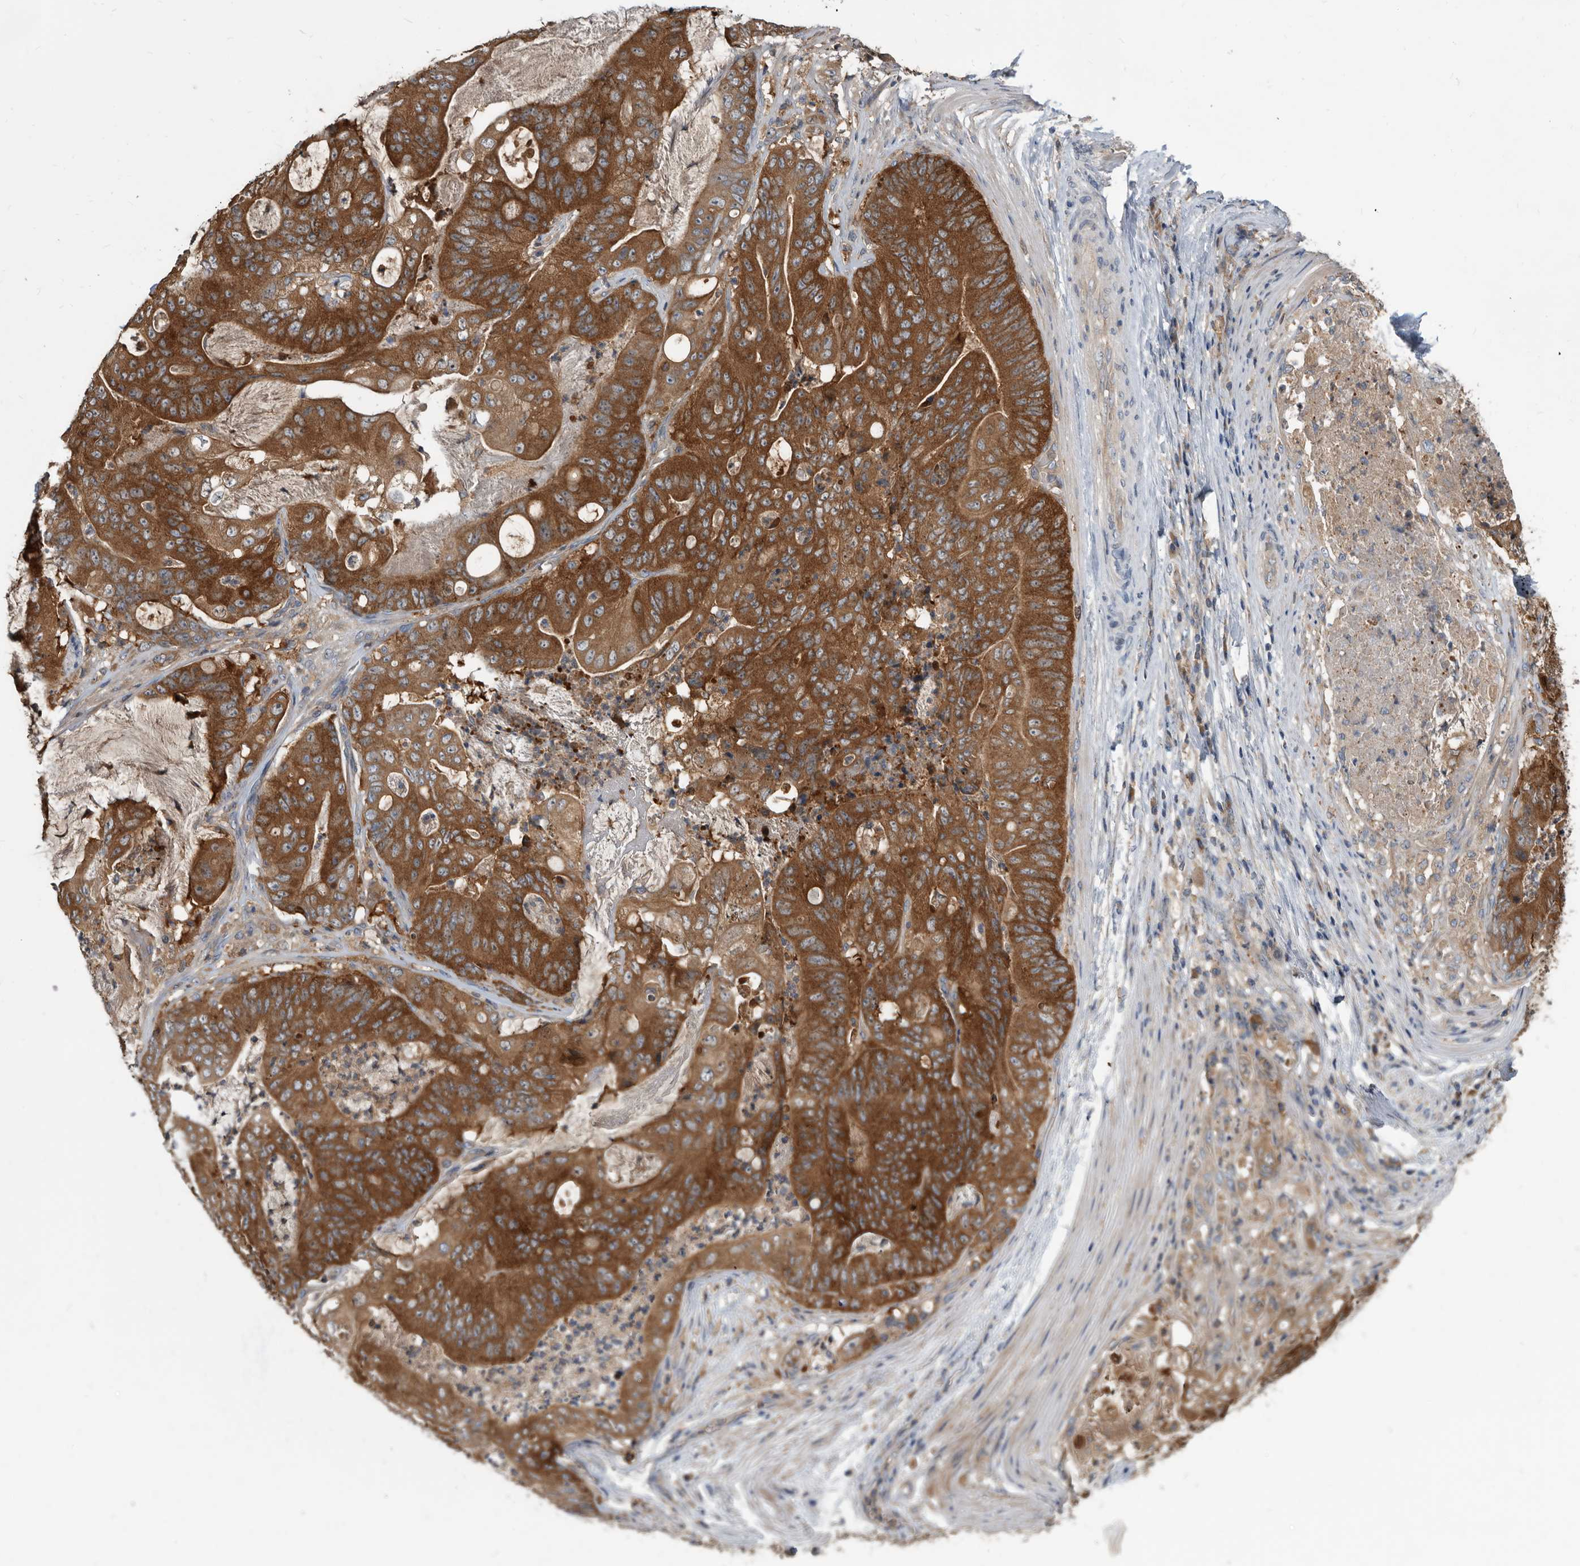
{"staining": {"intensity": "strong", "quantity": ">75%", "location": "cytoplasmic/membranous"}, "tissue": "stomach cancer", "cell_type": "Tumor cells", "image_type": "cancer", "snomed": [{"axis": "morphology", "description": "Adenocarcinoma, NOS"}, {"axis": "topography", "description": "Stomach"}], "caption": "Tumor cells demonstrate strong cytoplasmic/membranous expression in approximately >75% of cells in stomach adenocarcinoma.", "gene": "APEH", "patient": {"sex": "female", "age": 73}}